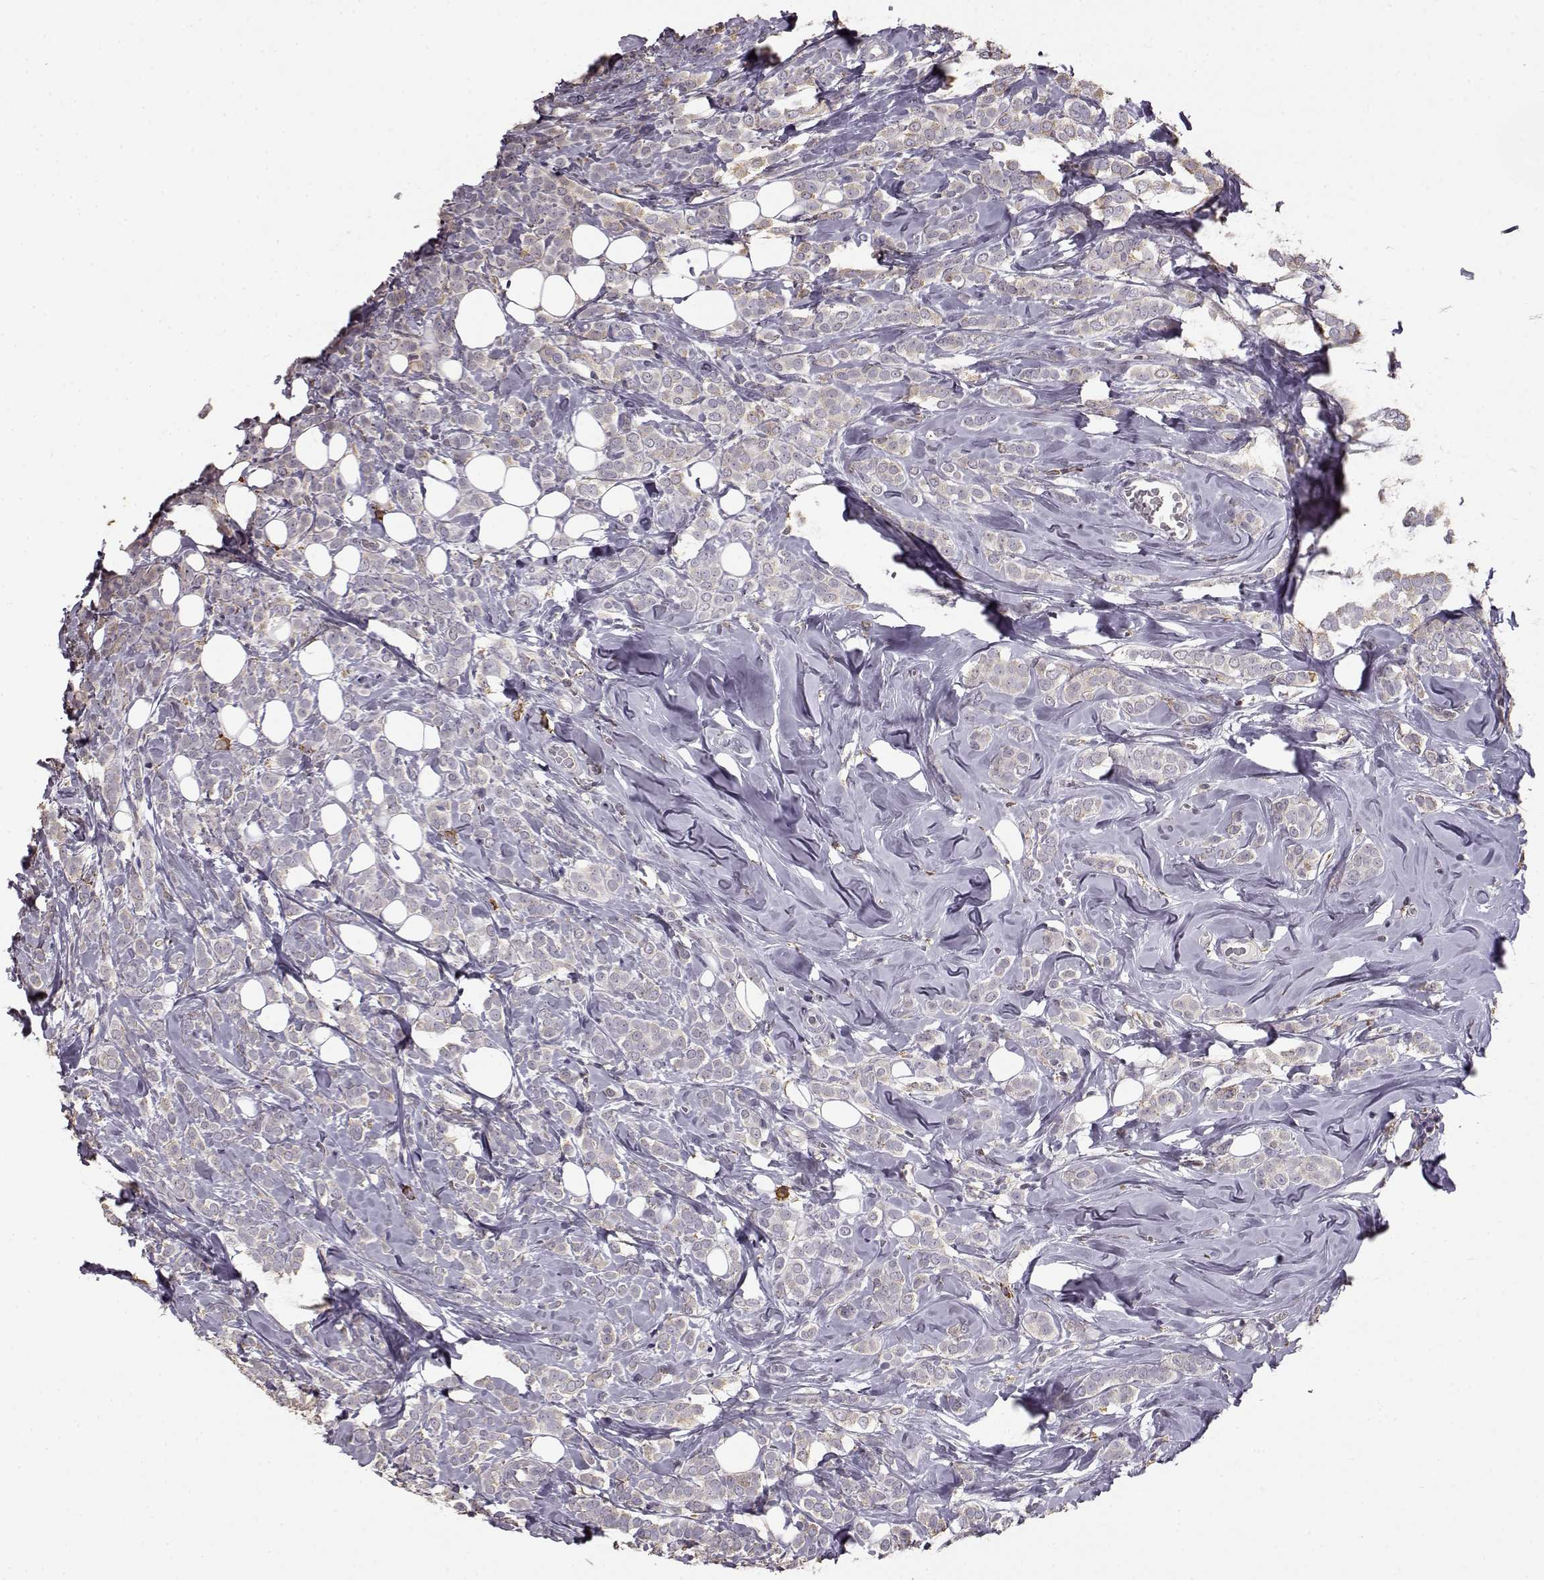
{"staining": {"intensity": "weak", "quantity": "<25%", "location": "cytoplasmic/membranous"}, "tissue": "breast cancer", "cell_type": "Tumor cells", "image_type": "cancer", "snomed": [{"axis": "morphology", "description": "Lobular carcinoma"}, {"axis": "topography", "description": "Breast"}], "caption": "Immunohistochemical staining of breast cancer displays no significant positivity in tumor cells.", "gene": "GABRG3", "patient": {"sex": "female", "age": 49}}